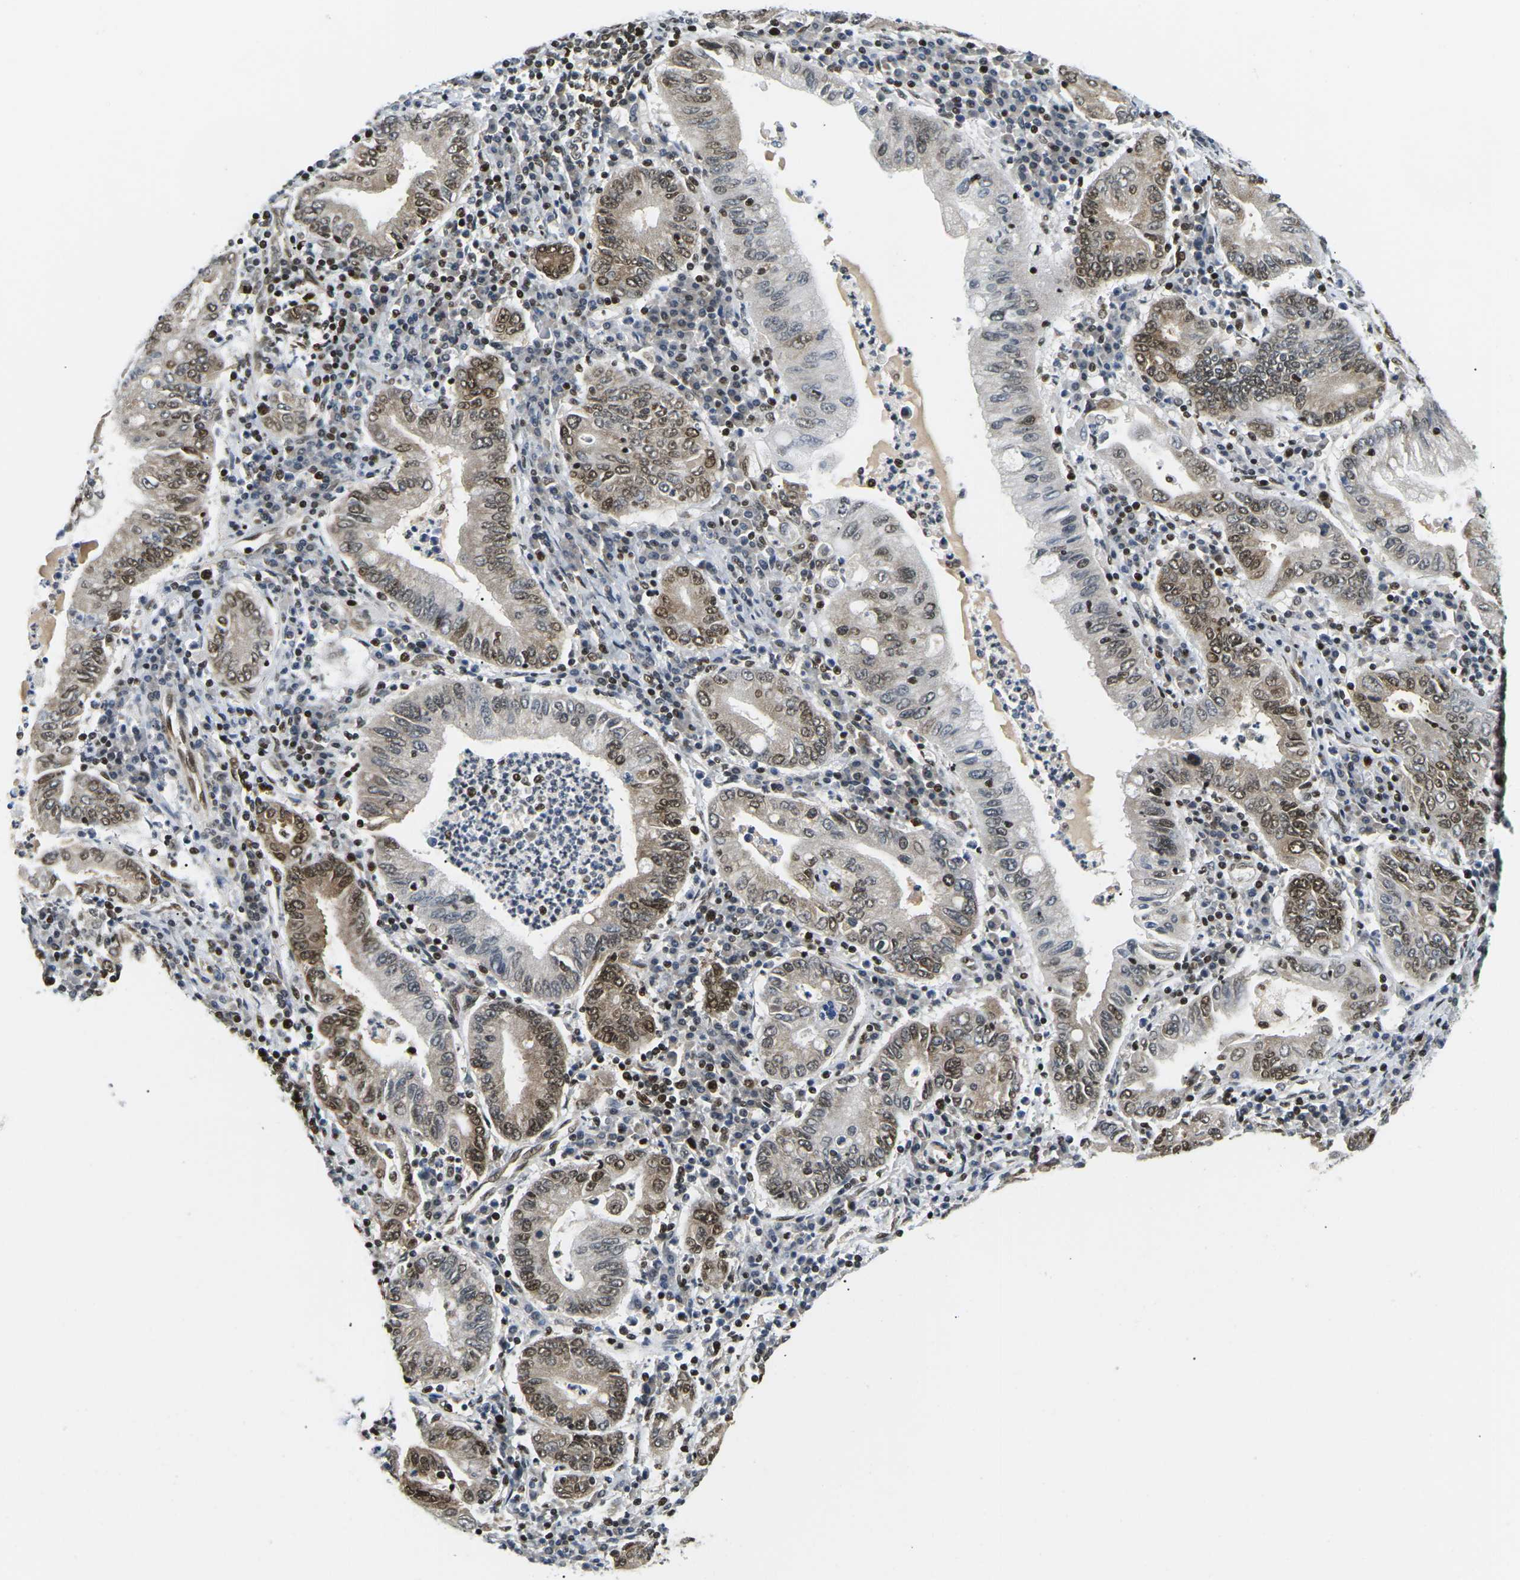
{"staining": {"intensity": "moderate", "quantity": ">75%", "location": "cytoplasmic/membranous,nuclear"}, "tissue": "stomach cancer", "cell_type": "Tumor cells", "image_type": "cancer", "snomed": [{"axis": "morphology", "description": "Normal tissue, NOS"}, {"axis": "morphology", "description": "Adenocarcinoma, NOS"}, {"axis": "topography", "description": "Esophagus"}, {"axis": "topography", "description": "Stomach, upper"}, {"axis": "topography", "description": "Peripheral nerve tissue"}], "caption": "Tumor cells show medium levels of moderate cytoplasmic/membranous and nuclear positivity in about >75% of cells in stomach cancer. Immunohistochemistry stains the protein in brown and the nuclei are stained blue.", "gene": "CELF1", "patient": {"sex": "male", "age": 62}}